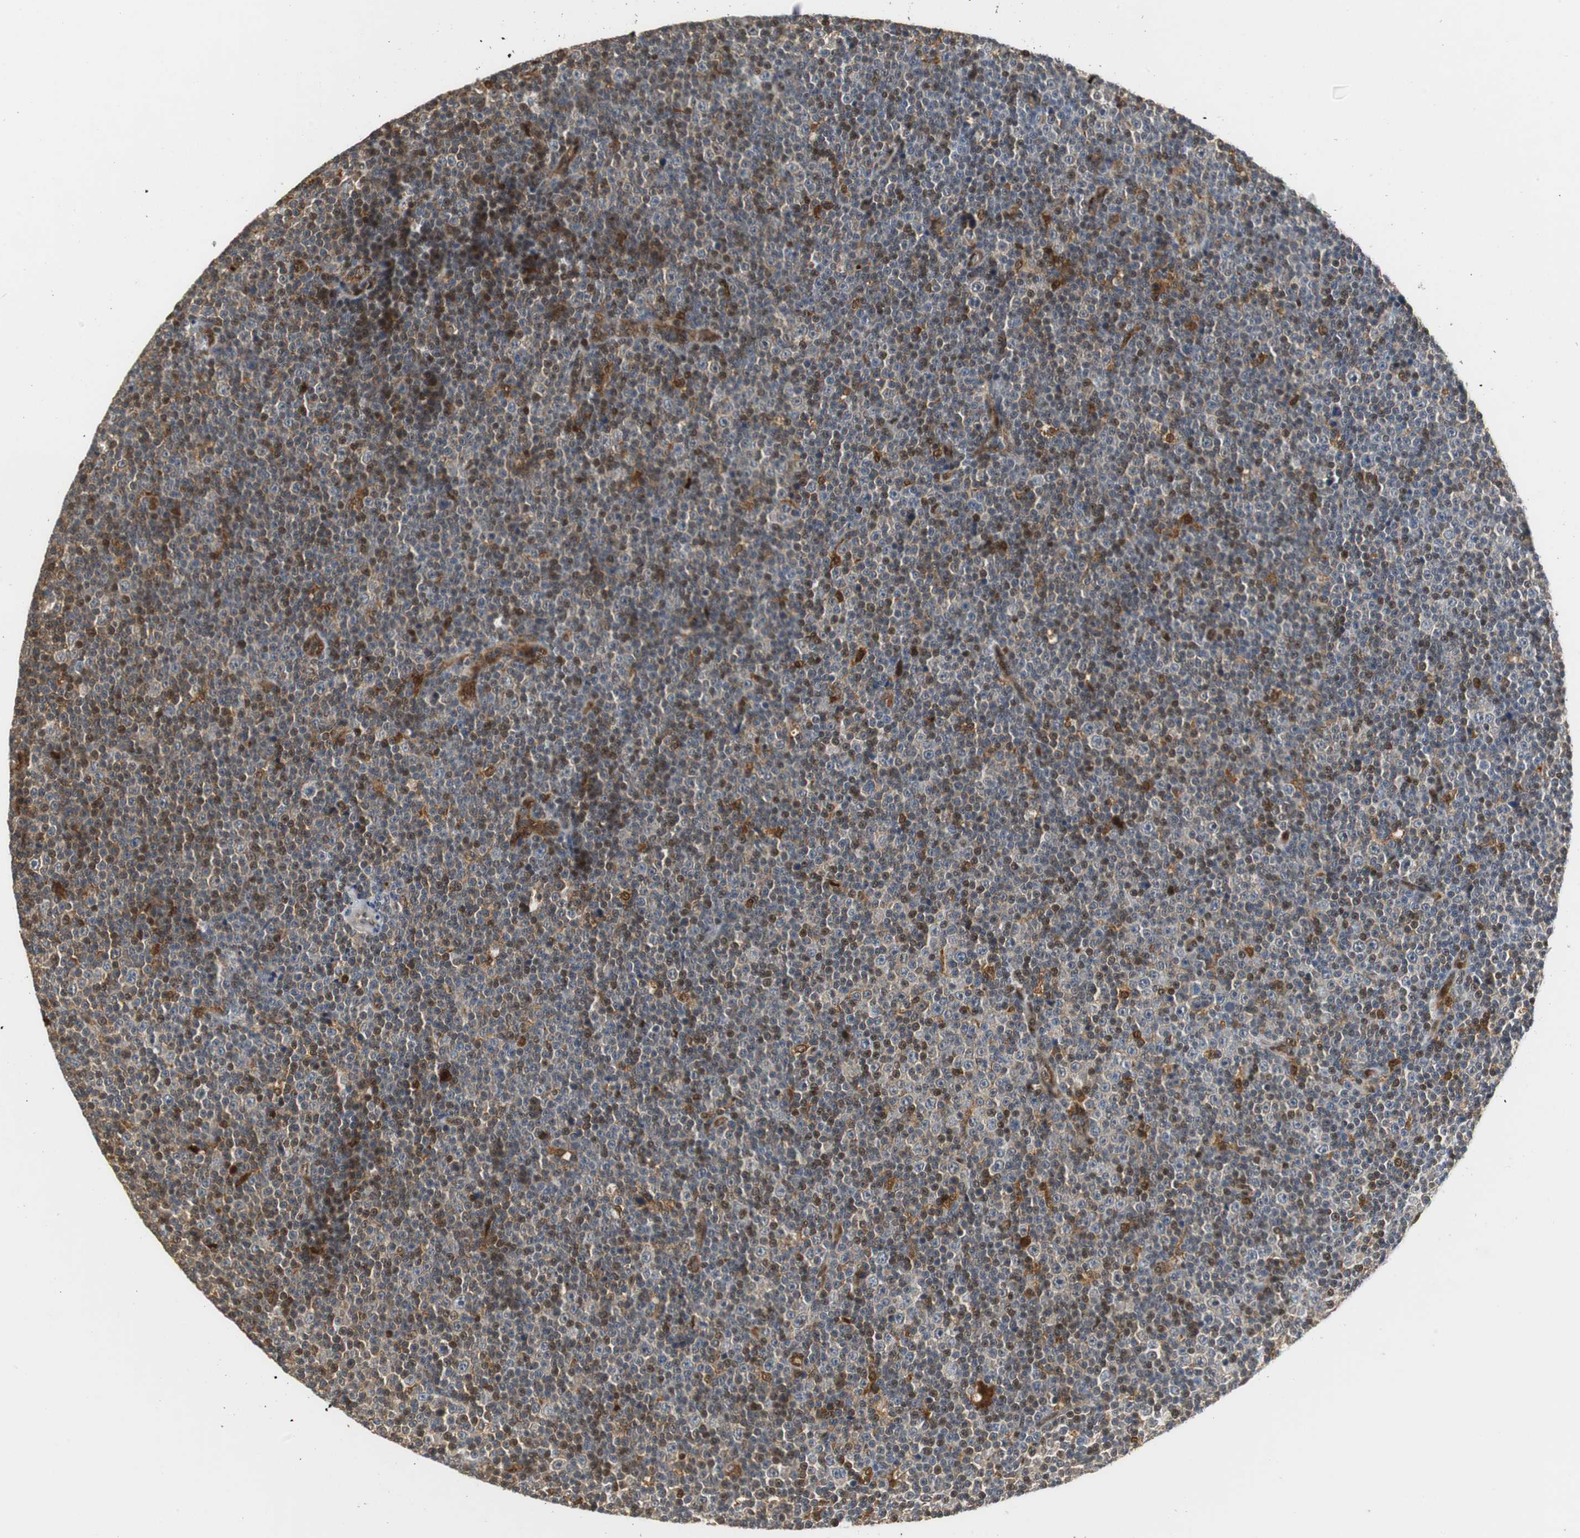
{"staining": {"intensity": "moderate", "quantity": ">75%", "location": "cytoplasmic/membranous"}, "tissue": "lymphoma", "cell_type": "Tumor cells", "image_type": "cancer", "snomed": [{"axis": "morphology", "description": "Malignant lymphoma, non-Hodgkin's type, Low grade"}, {"axis": "topography", "description": "Lymph node"}], "caption": "An immunohistochemistry (IHC) image of tumor tissue is shown. Protein staining in brown labels moderate cytoplasmic/membranous positivity in low-grade malignant lymphoma, non-Hodgkin's type within tumor cells.", "gene": "GSDMD", "patient": {"sex": "female", "age": 67}}